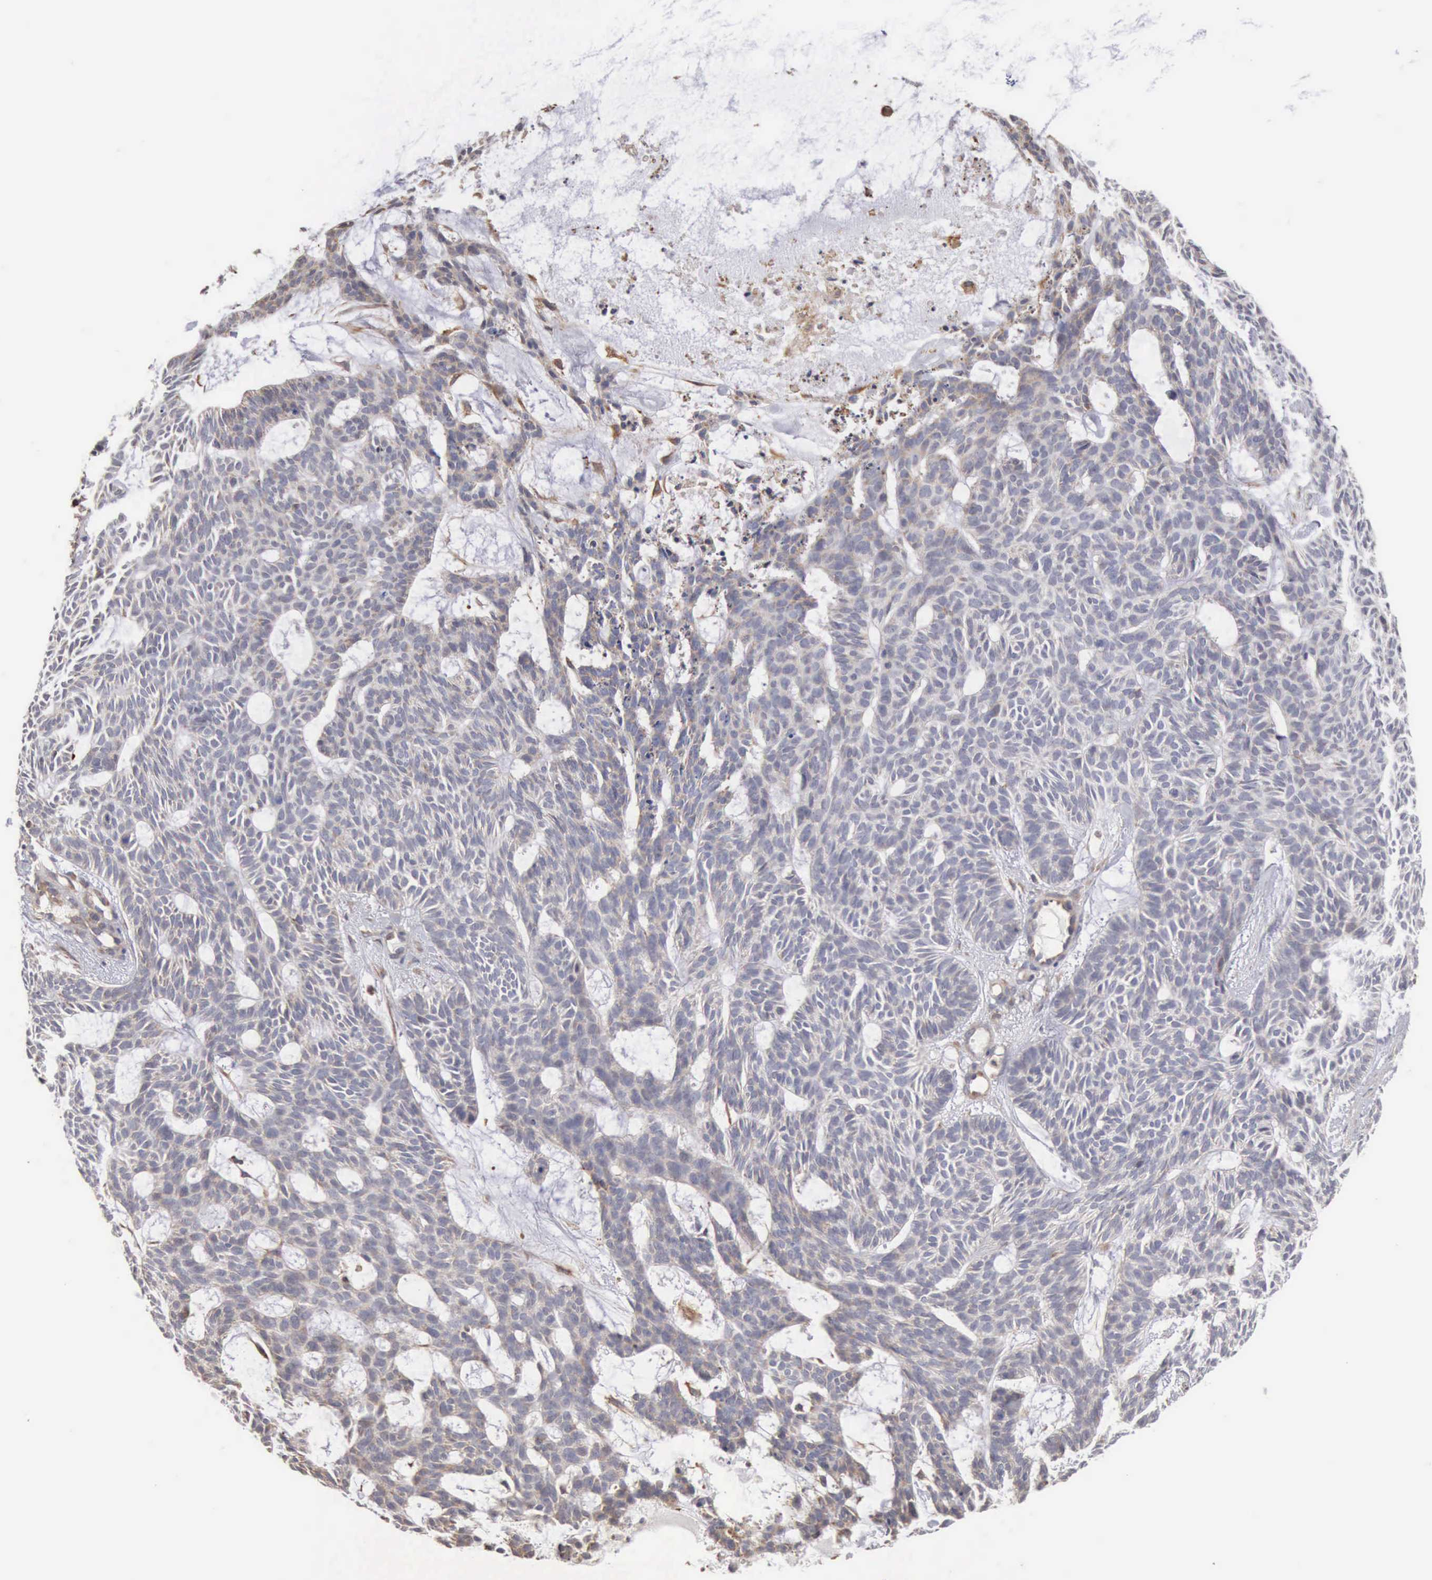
{"staining": {"intensity": "negative", "quantity": "none", "location": "none"}, "tissue": "skin cancer", "cell_type": "Tumor cells", "image_type": "cancer", "snomed": [{"axis": "morphology", "description": "Basal cell carcinoma"}, {"axis": "topography", "description": "Skin"}], "caption": "This is an IHC micrograph of skin cancer. There is no expression in tumor cells.", "gene": "GPR101", "patient": {"sex": "male", "age": 75}}